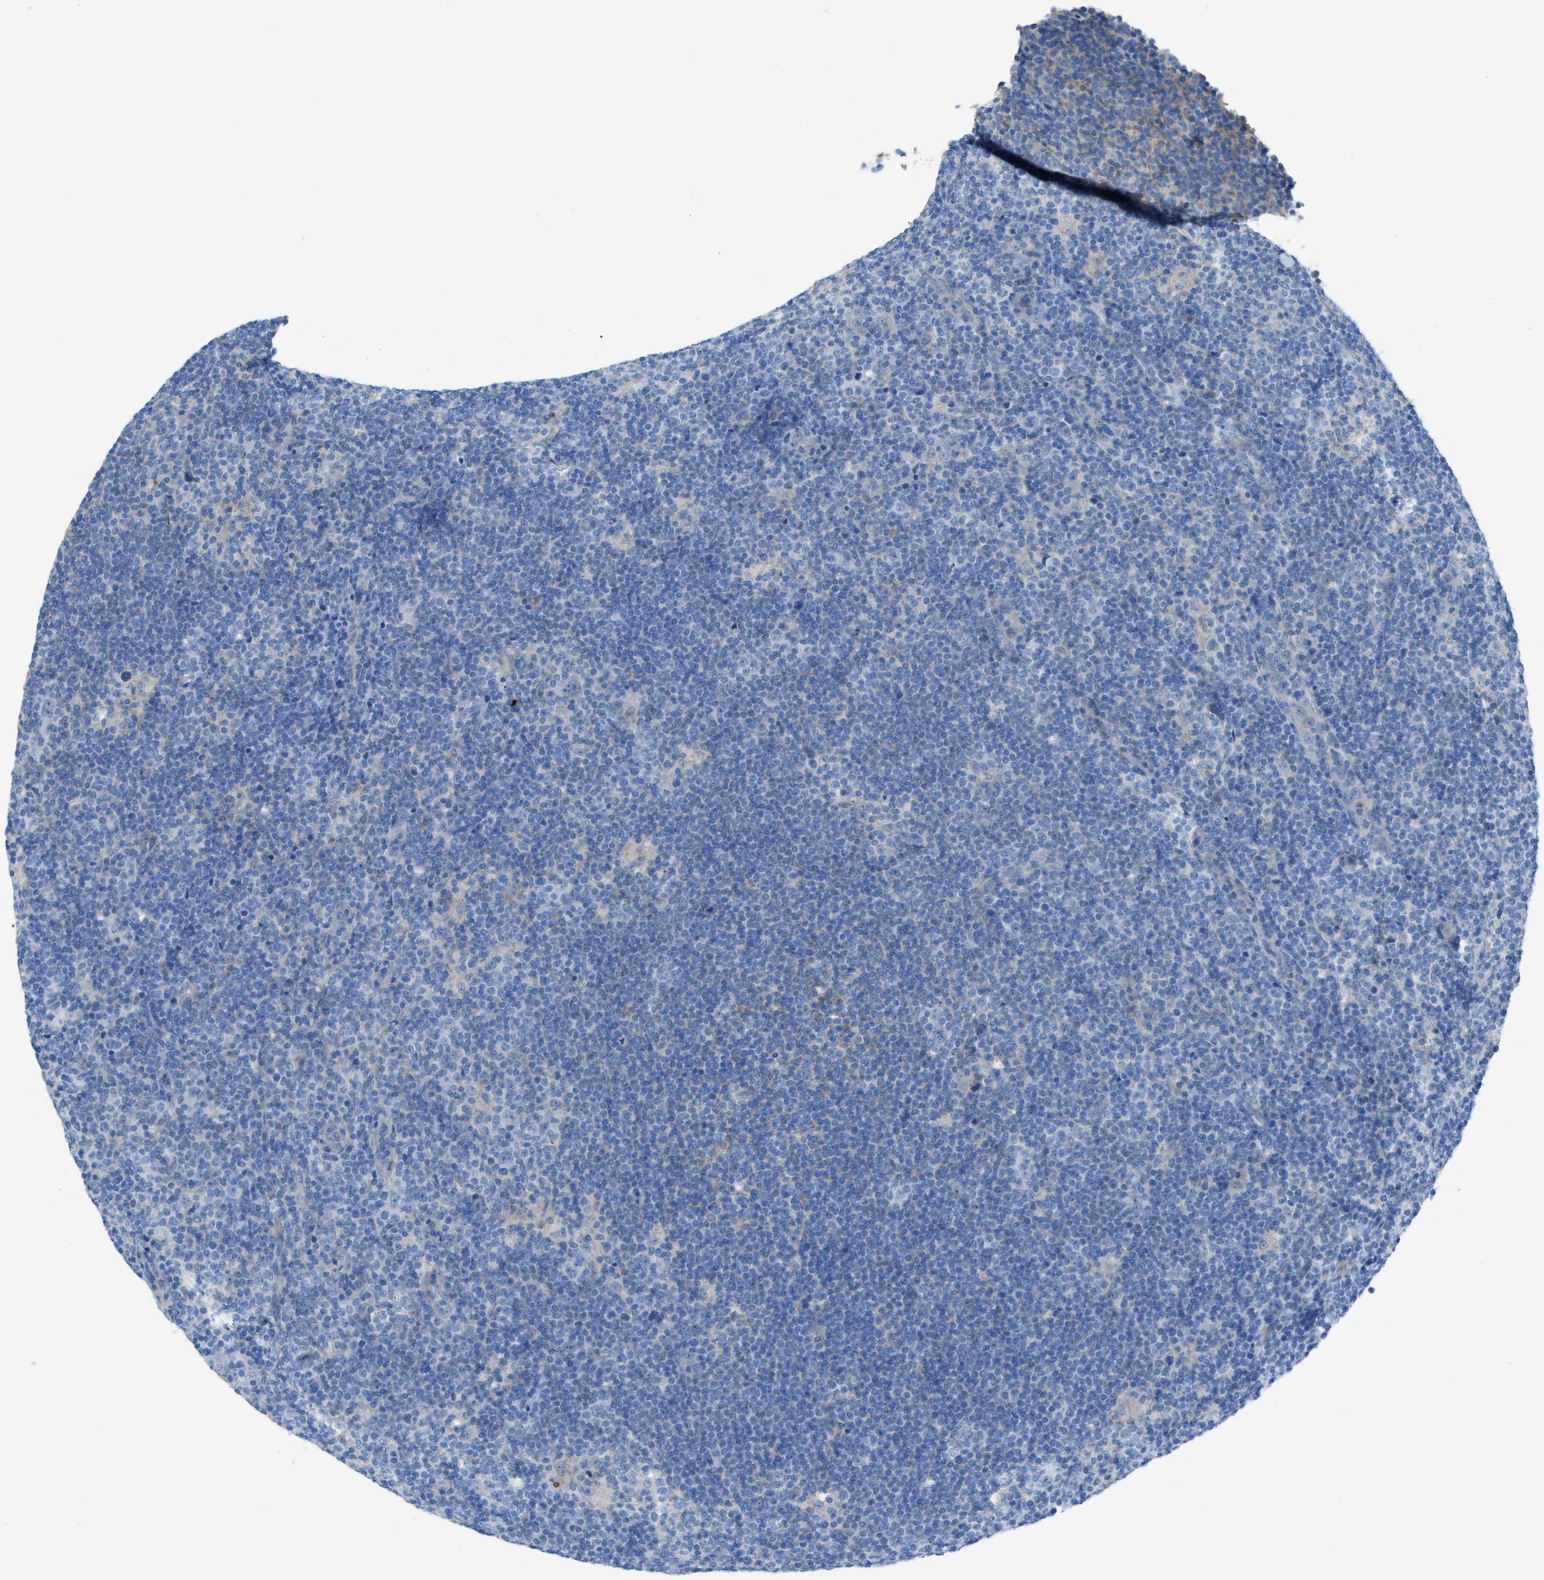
{"staining": {"intensity": "negative", "quantity": "none", "location": "none"}, "tissue": "lymphoma", "cell_type": "Tumor cells", "image_type": "cancer", "snomed": [{"axis": "morphology", "description": "Hodgkin's disease, NOS"}, {"axis": "topography", "description": "Lymph node"}], "caption": "IHC photomicrograph of human lymphoma stained for a protein (brown), which reveals no positivity in tumor cells.", "gene": "C5AR2", "patient": {"sex": "female", "age": 57}}